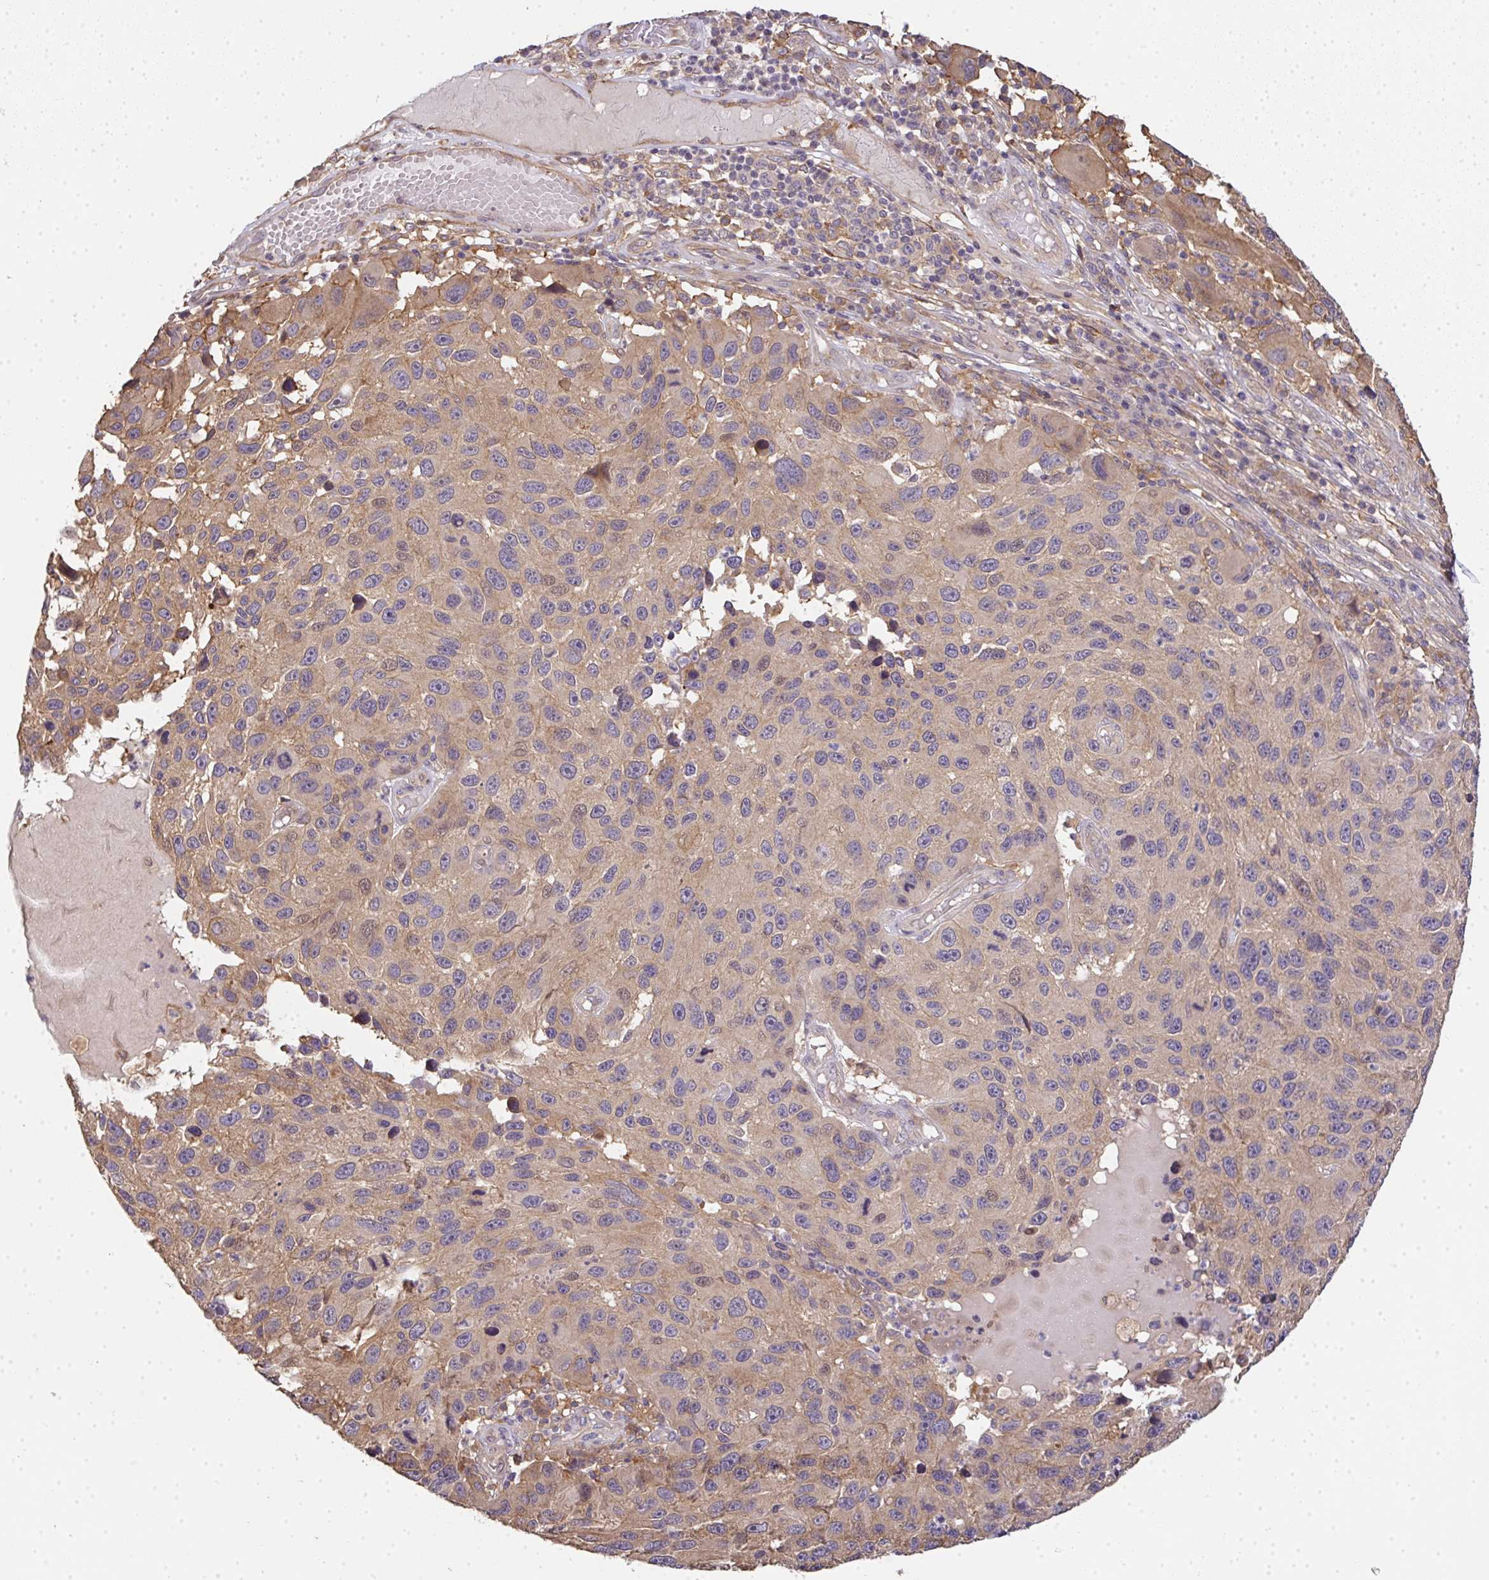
{"staining": {"intensity": "weak", "quantity": "25%-75%", "location": "cytoplasmic/membranous"}, "tissue": "melanoma", "cell_type": "Tumor cells", "image_type": "cancer", "snomed": [{"axis": "morphology", "description": "Malignant melanoma, NOS"}, {"axis": "topography", "description": "Skin"}], "caption": "Human malignant melanoma stained with a brown dye displays weak cytoplasmic/membranous positive expression in about 25%-75% of tumor cells.", "gene": "EEF1AKMT1", "patient": {"sex": "male", "age": 53}}